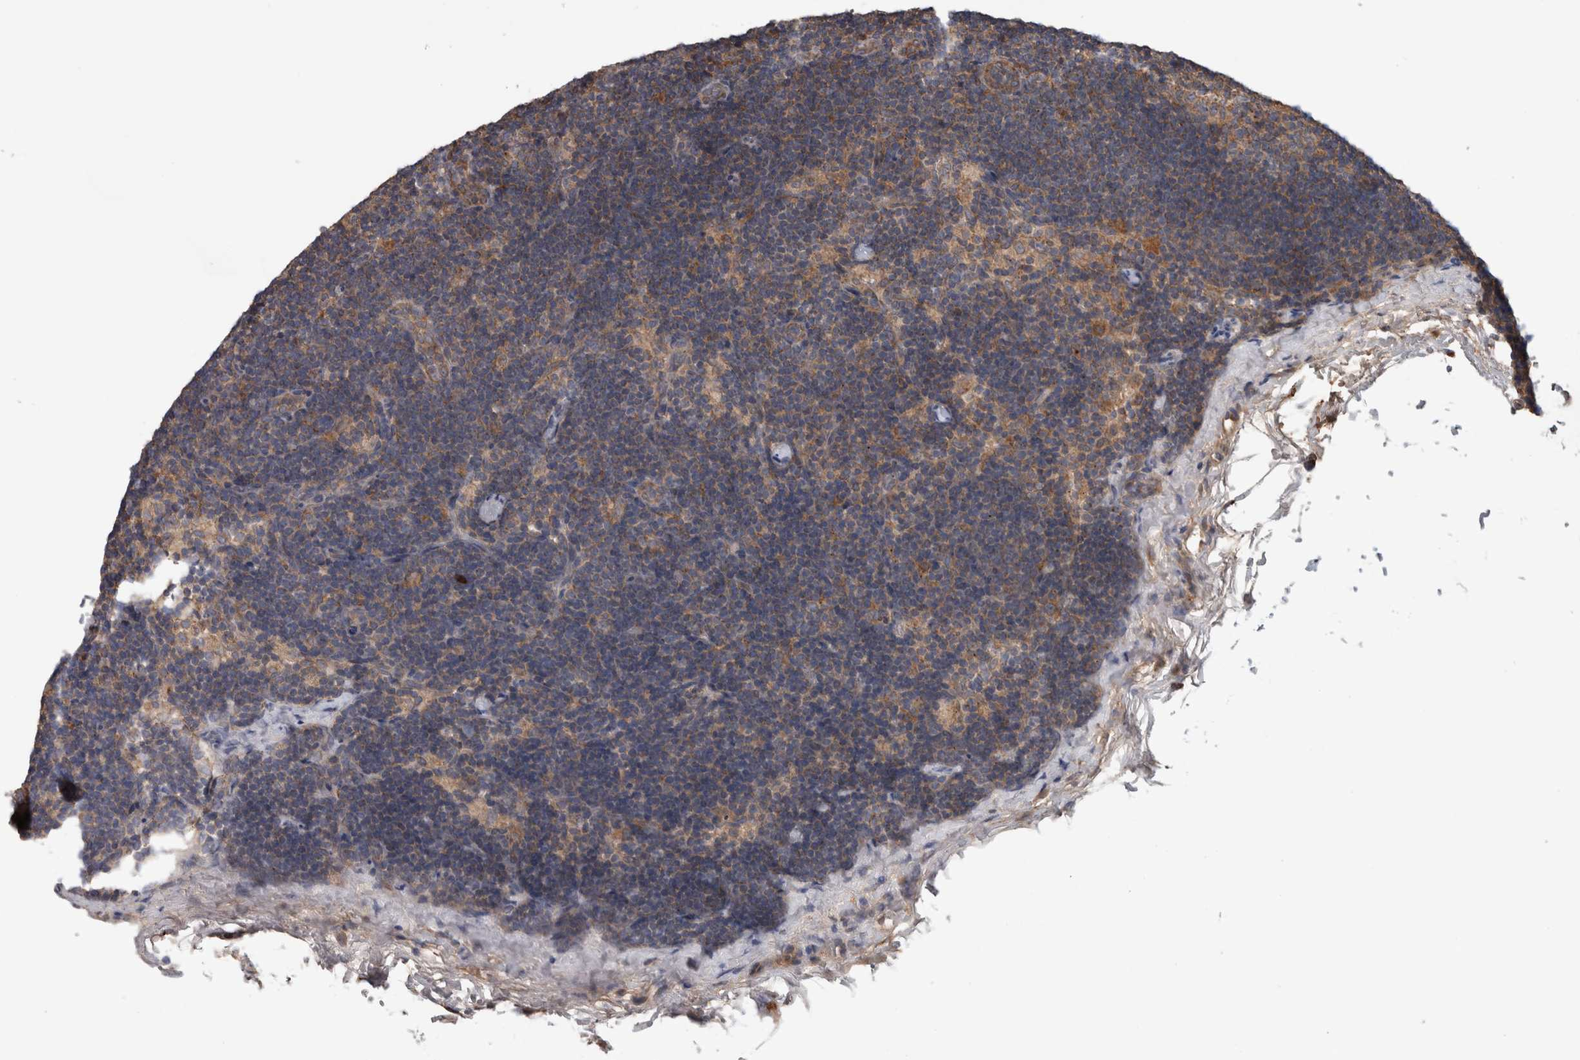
{"staining": {"intensity": "moderate", "quantity": "25%-75%", "location": "cytoplasmic/membranous"}, "tissue": "lymph node", "cell_type": "Germinal center cells", "image_type": "normal", "snomed": [{"axis": "morphology", "description": "Normal tissue, NOS"}, {"axis": "topography", "description": "Lymph node"}], "caption": "Immunohistochemistry image of benign human lymph node stained for a protein (brown), which reveals medium levels of moderate cytoplasmic/membranous positivity in about 25%-75% of germinal center cells.", "gene": "TARBP1", "patient": {"sex": "female", "age": 22}}